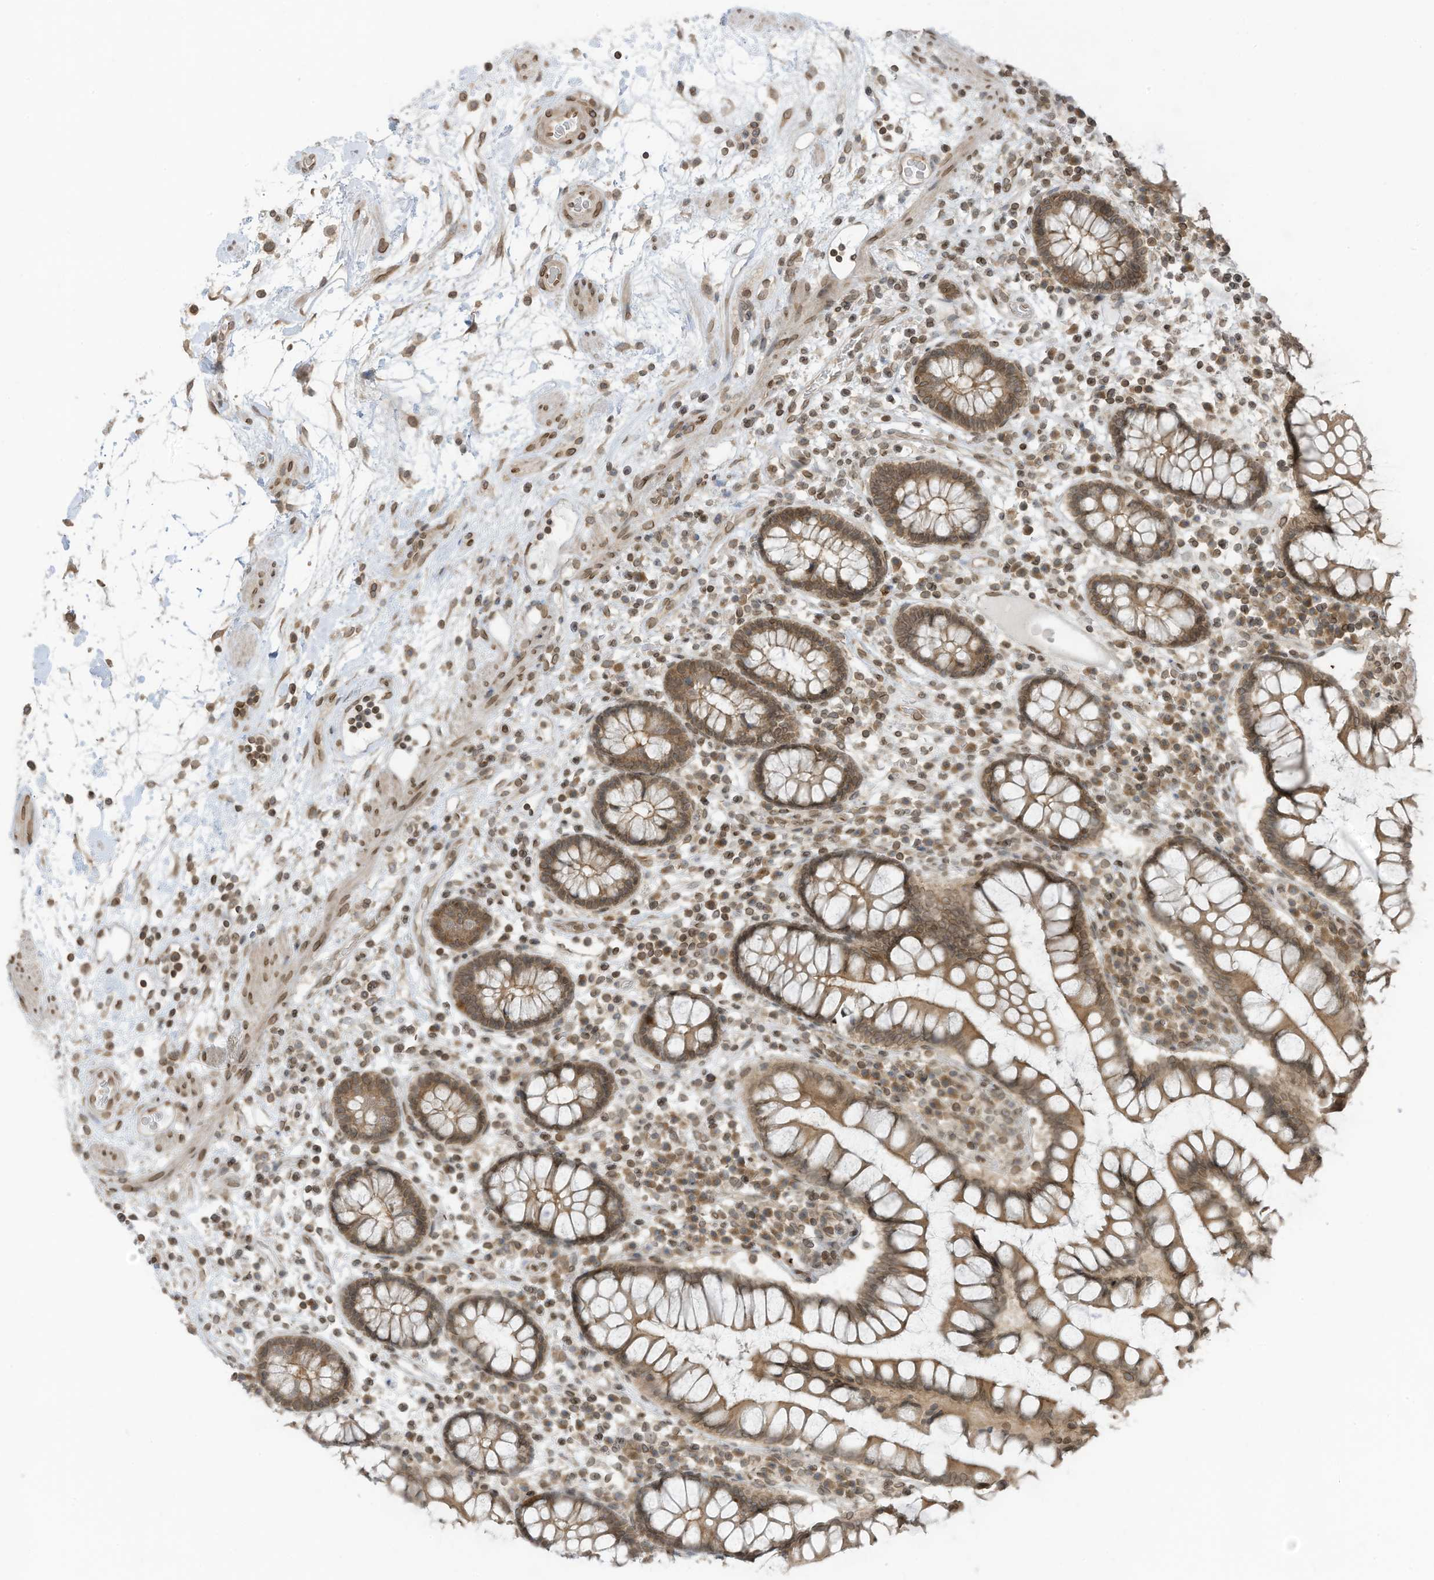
{"staining": {"intensity": "moderate", "quantity": ">75%", "location": "cytoplasmic/membranous,nuclear"}, "tissue": "colon", "cell_type": "Endothelial cells", "image_type": "normal", "snomed": [{"axis": "morphology", "description": "Normal tissue, NOS"}, {"axis": "topography", "description": "Colon"}], "caption": "Immunohistochemistry (DAB (3,3'-diaminobenzidine)) staining of normal human colon displays moderate cytoplasmic/membranous,nuclear protein positivity in approximately >75% of endothelial cells.", "gene": "RABL3", "patient": {"sex": "female", "age": 79}}